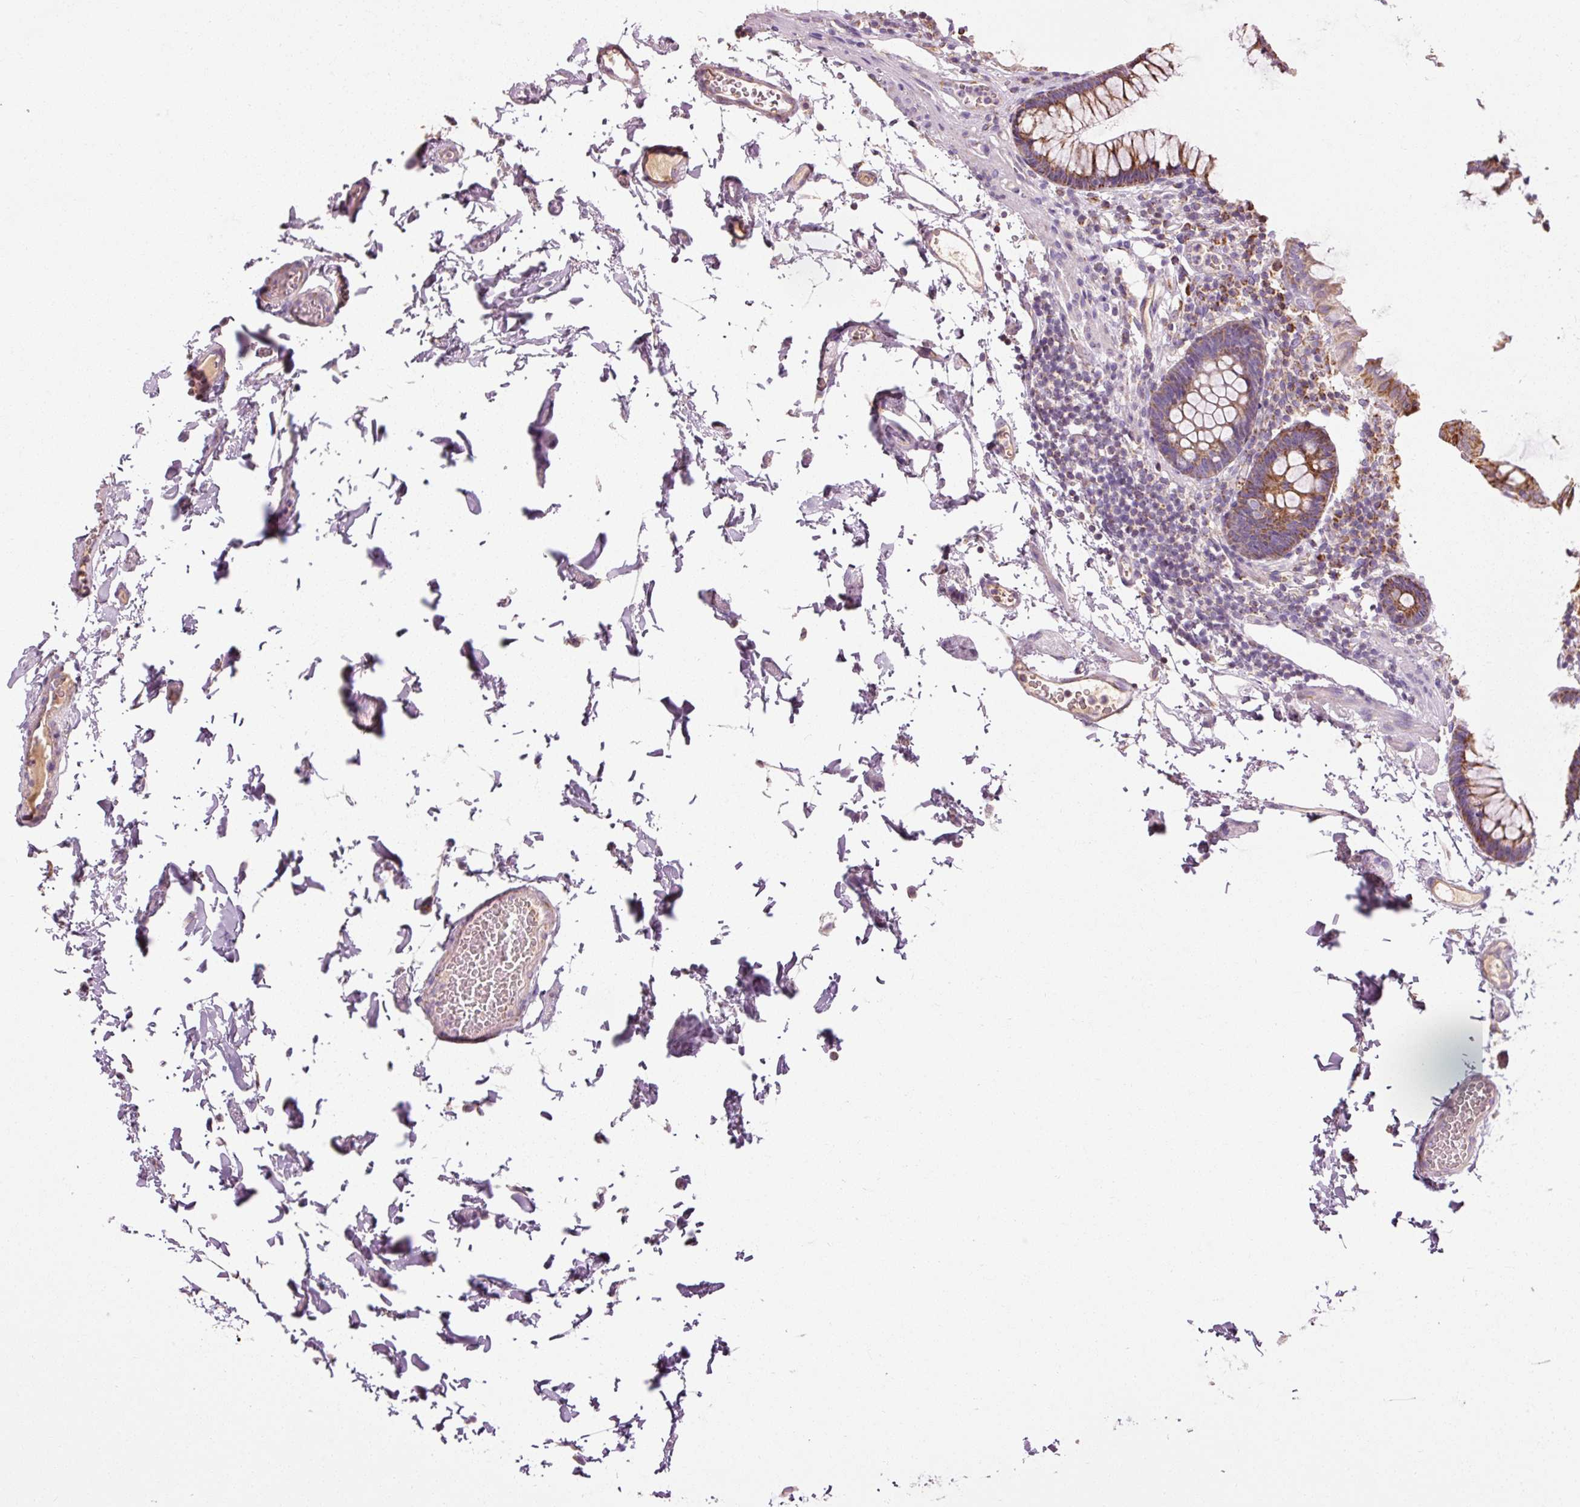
{"staining": {"intensity": "weak", "quantity": ">75%", "location": "cytoplasmic/membranous"}, "tissue": "colon", "cell_type": "Endothelial cells", "image_type": "normal", "snomed": [{"axis": "morphology", "description": "Normal tissue, NOS"}, {"axis": "topography", "description": "Colon"}, {"axis": "topography", "description": "Peripheral nerve tissue"}], "caption": "Immunohistochemical staining of unremarkable colon exhibits low levels of weak cytoplasmic/membranous positivity in about >75% of endothelial cells.", "gene": "NDUFB4", "patient": {"sex": "male", "age": 84}}